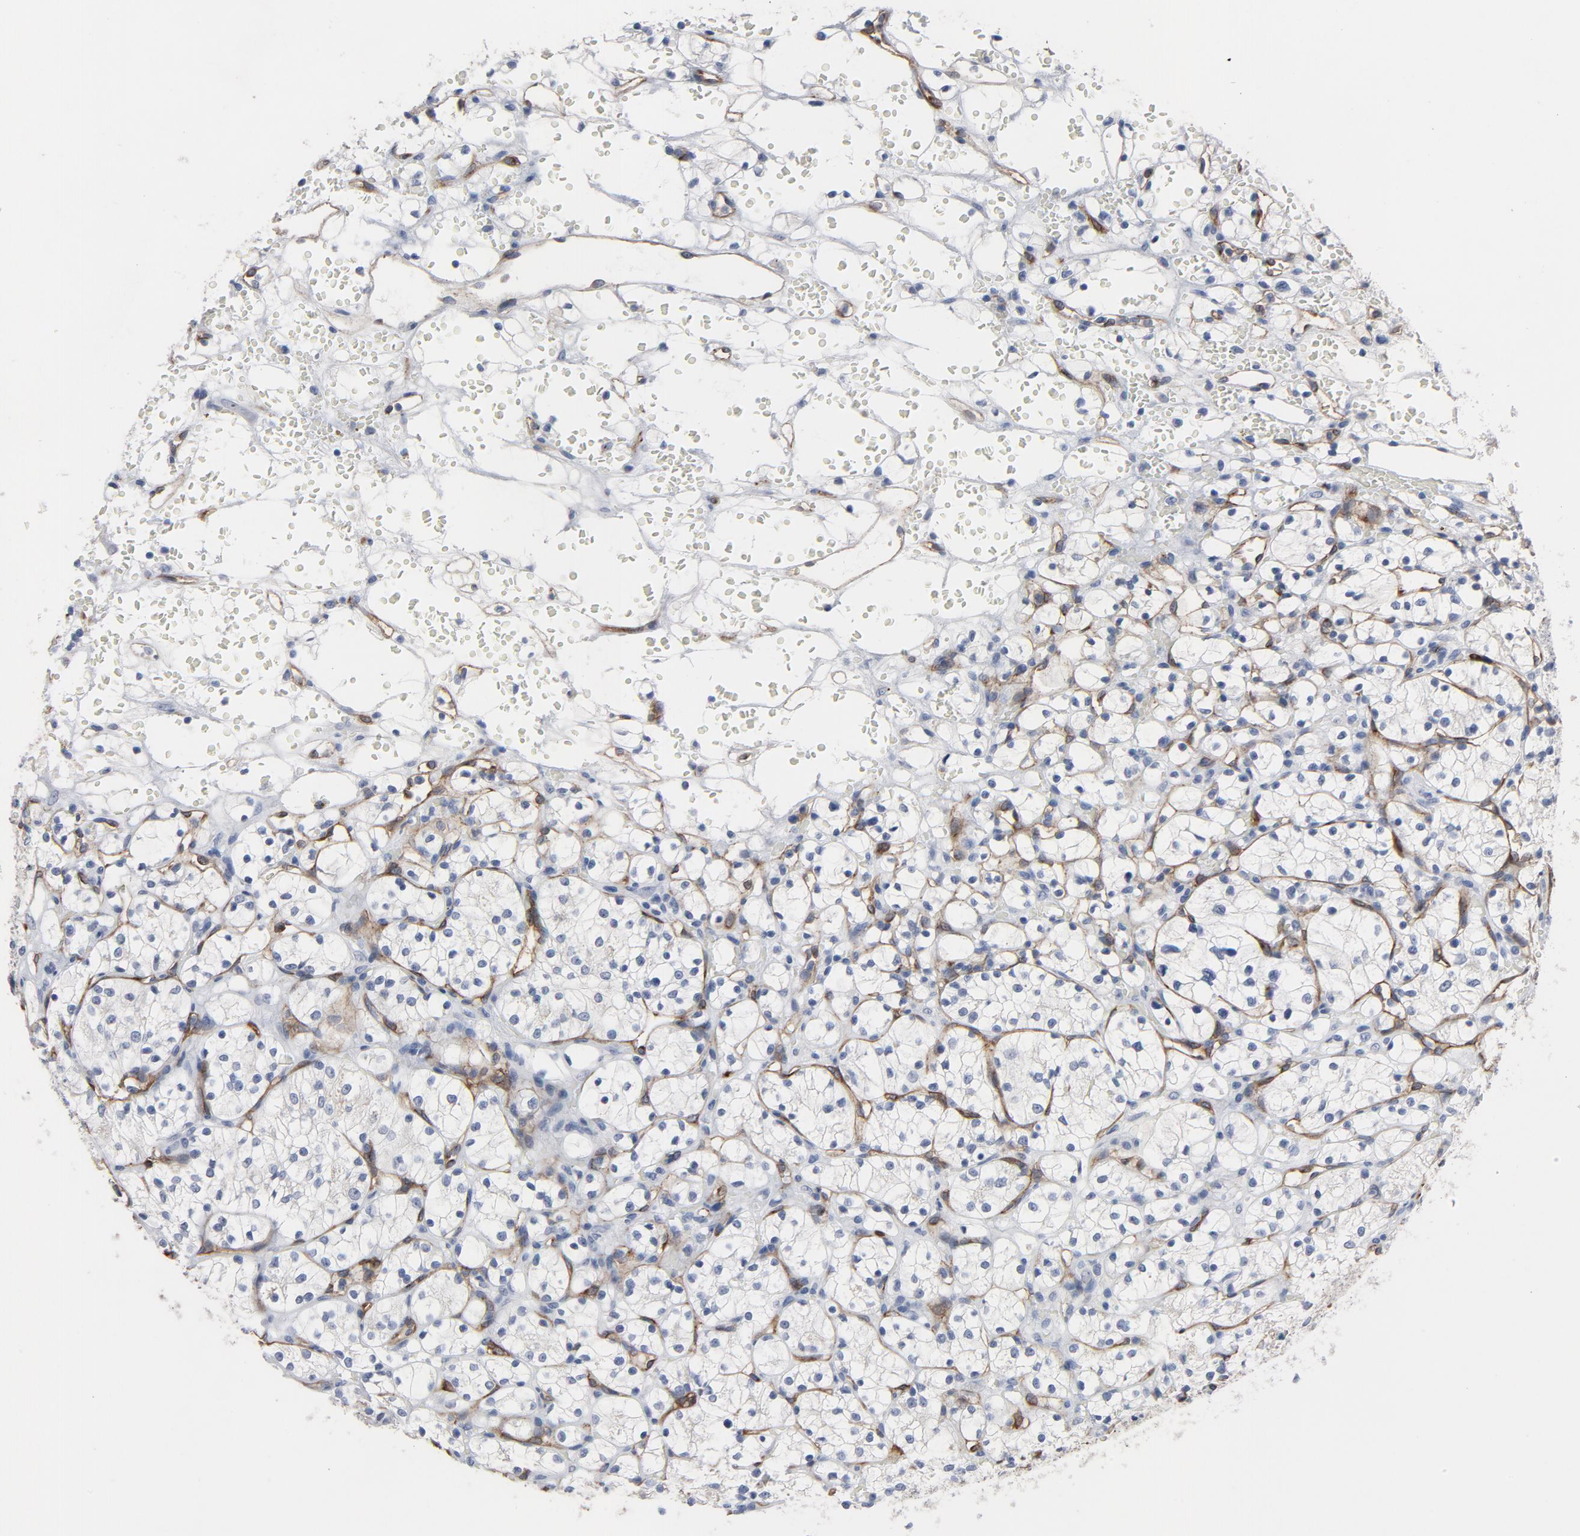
{"staining": {"intensity": "negative", "quantity": "none", "location": "none"}, "tissue": "renal cancer", "cell_type": "Tumor cells", "image_type": "cancer", "snomed": [{"axis": "morphology", "description": "Adenocarcinoma, NOS"}, {"axis": "topography", "description": "Kidney"}], "caption": "Protein analysis of renal cancer (adenocarcinoma) demonstrates no significant expression in tumor cells.", "gene": "KDR", "patient": {"sex": "female", "age": 60}}